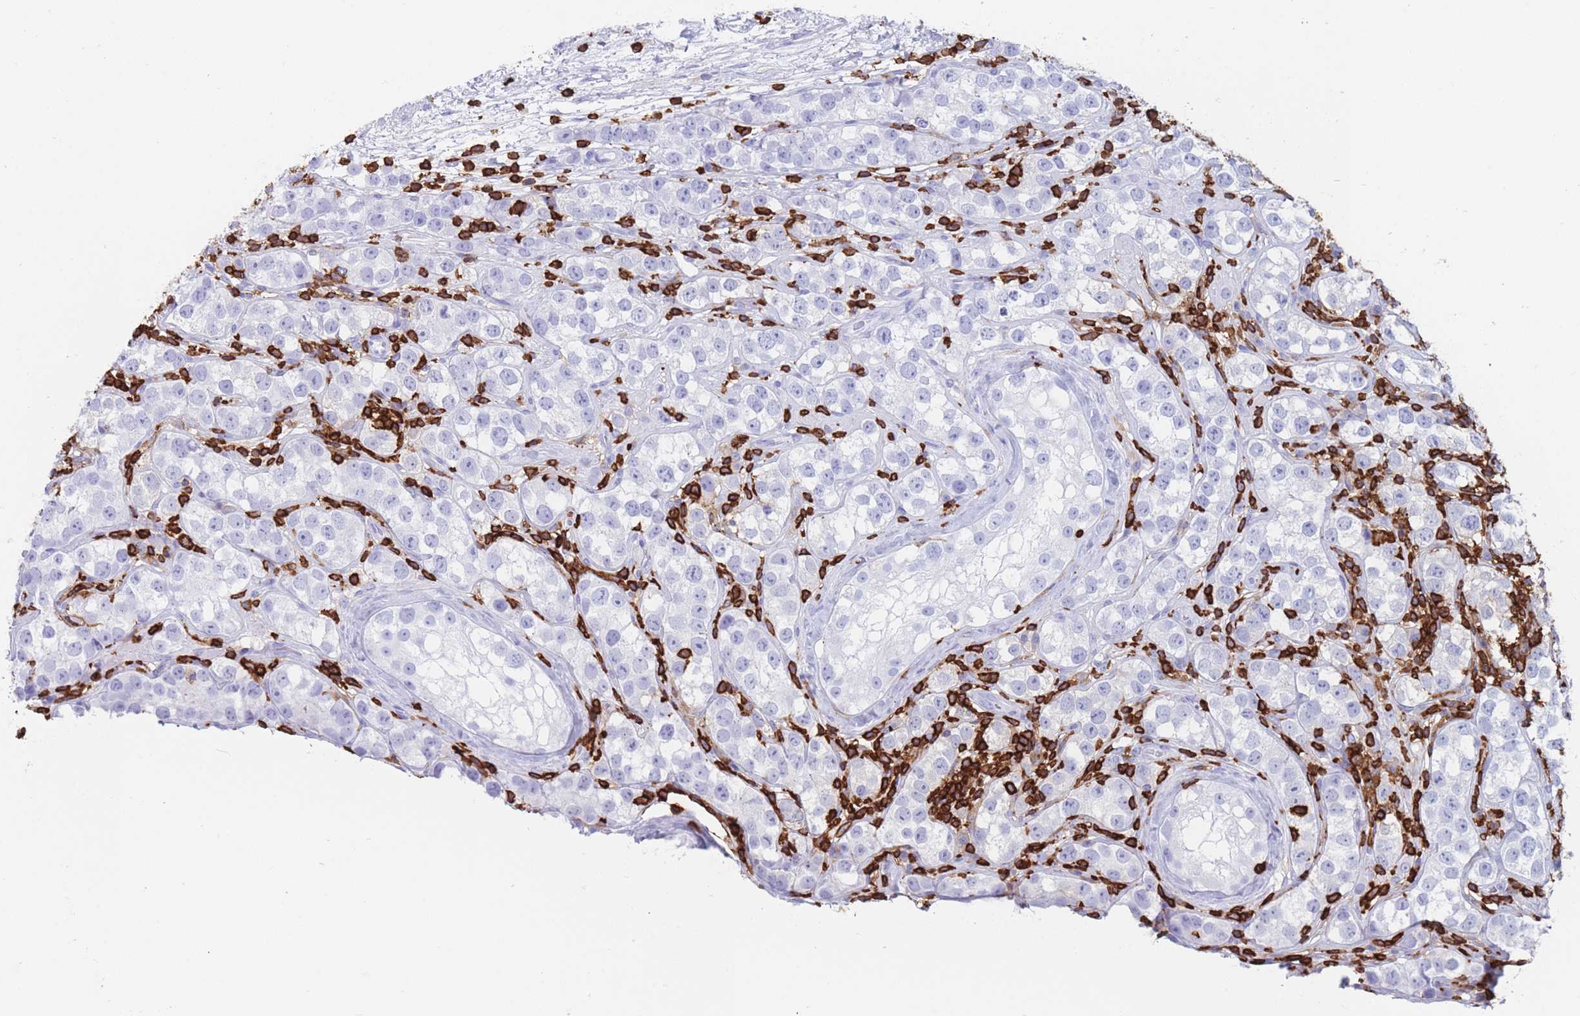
{"staining": {"intensity": "negative", "quantity": "none", "location": "none"}, "tissue": "testis cancer", "cell_type": "Tumor cells", "image_type": "cancer", "snomed": [{"axis": "morphology", "description": "Seminoma, NOS"}, {"axis": "topography", "description": "Testis"}], "caption": "This is a photomicrograph of immunohistochemistry (IHC) staining of testis cancer, which shows no expression in tumor cells.", "gene": "CORO1A", "patient": {"sex": "male", "age": 28}}